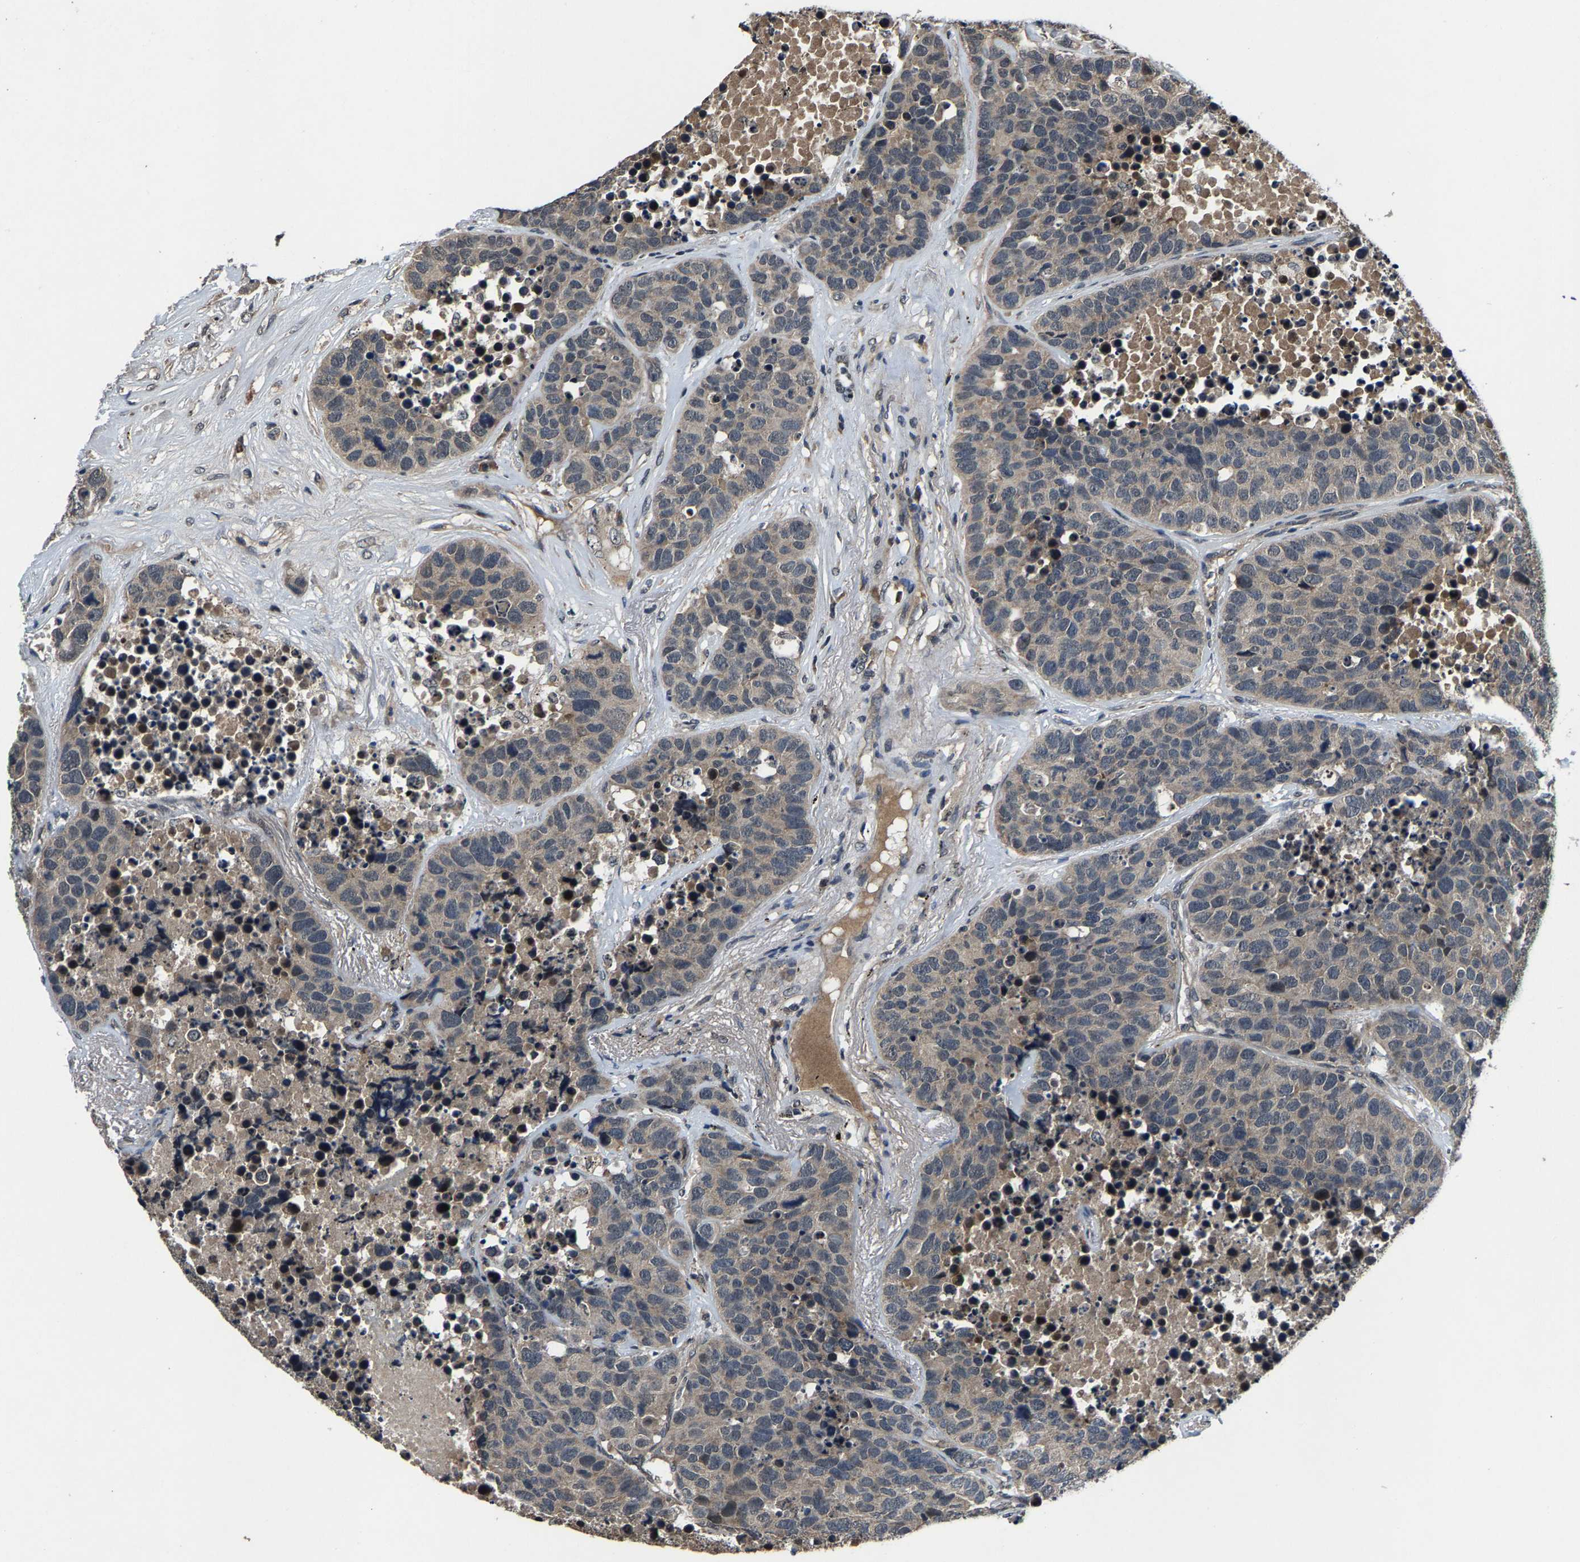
{"staining": {"intensity": "weak", "quantity": "<25%", "location": "cytoplasmic/membranous"}, "tissue": "carcinoid", "cell_type": "Tumor cells", "image_type": "cancer", "snomed": [{"axis": "morphology", "description": "Carcinoid, malignant, NOS"}, {"axis": "topography", "description": "Lung"}], "caption": "The photomicrograph reveals no significant staining in tumor cells of carcinoid (malignant).", "gene": "HUWE1", "patient": {"sex": "male", "age": 60}}